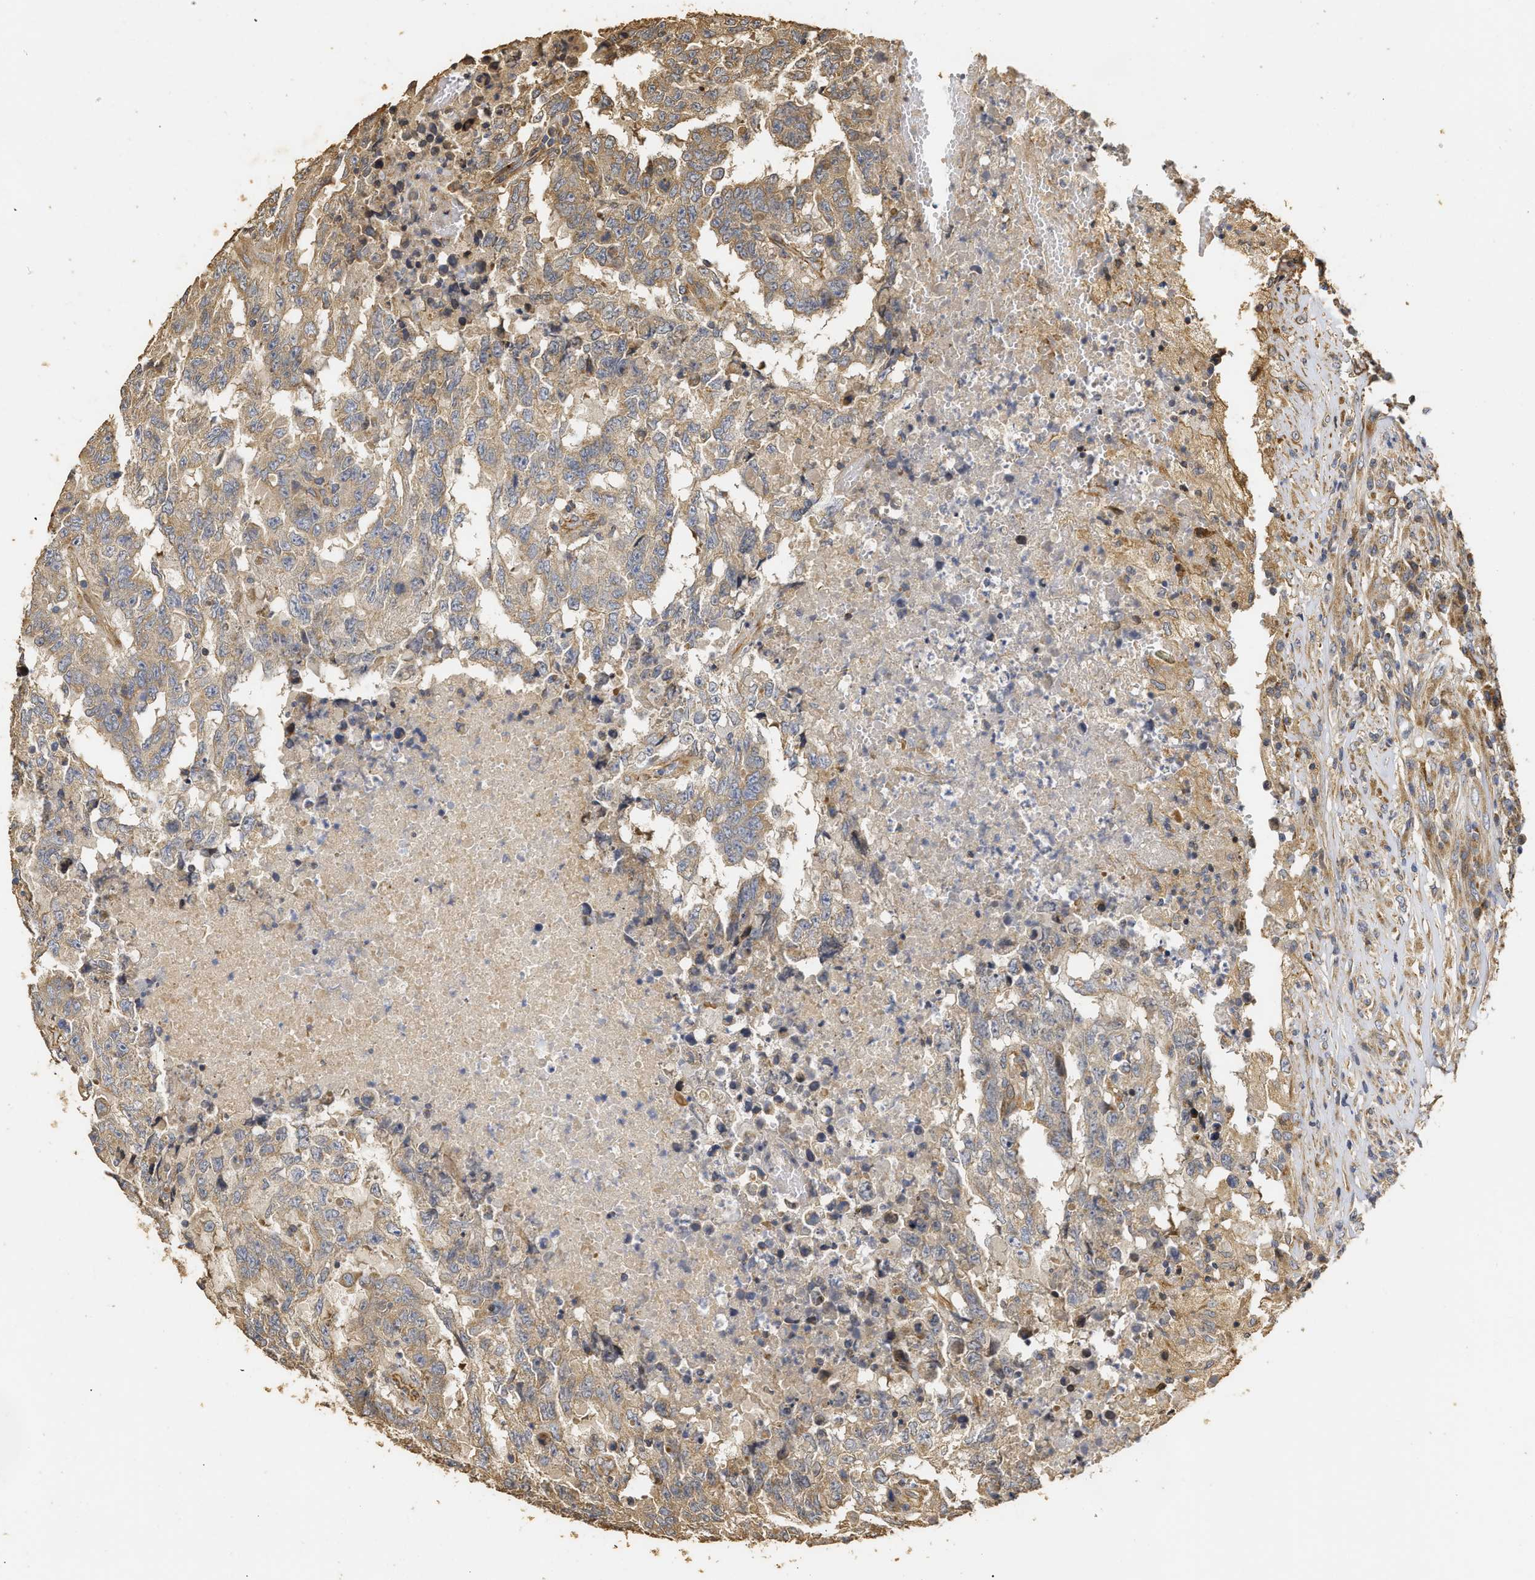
{"staining": {"intensity": "moderate", "quantity": "25%-75%", "location": "cytoplasmic/membranous"}, "tissue": "testis cancer", "cell_type": "Tumor cells", "image_type": "cancer", "snomed": [{"axis": "morphology", "description": "Necrosis, NOS"}, {"axis": "morphology", "description": "Carcinoma, Embryonal, NOS"}, {"axis": "topography", "description": "Testis"}], "caption": "Human embryonal carcinoma (testis) stained for a protein (brown) reveals moderate cytoplasmic/membranous positive expression in approximately 25%-75% of tumor cells.", "gene": "NAV1", "patient": {"sex": "male", "age": 19}}